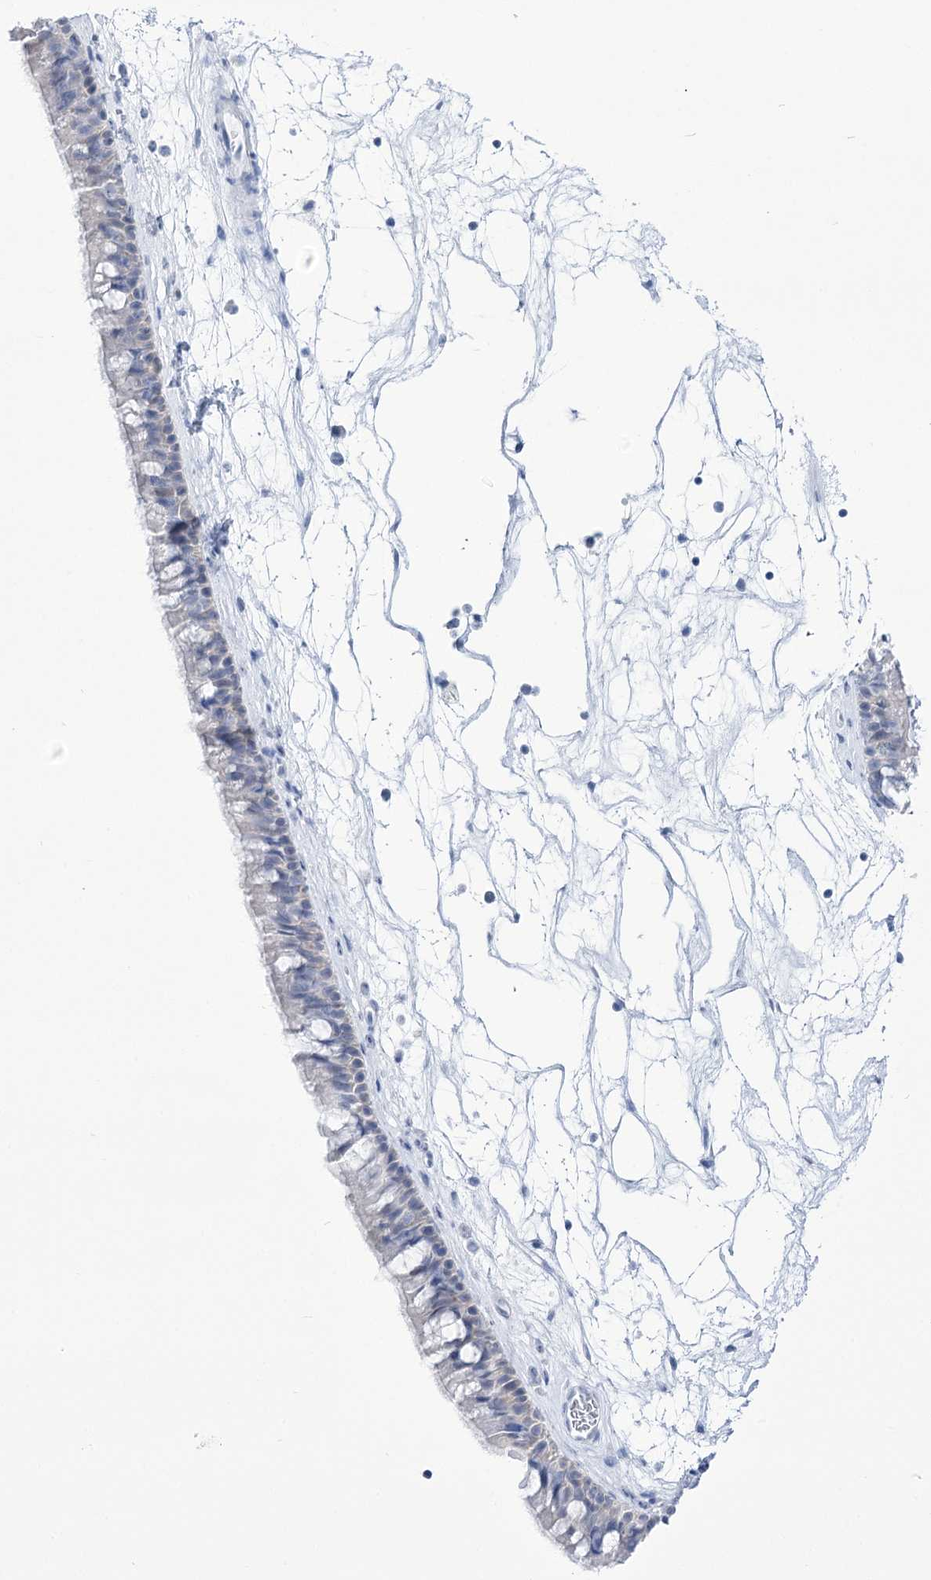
{"staining": {"intensity": "negative", "quantity": "none", "location": "none"}, "tissue": "nasopharynx", "cell_type": "Respiratory epithelial cells", "image_type": "normal", "snomed": [{"axis": "morphology", "description": "Normal tissue, NOS"}, {"axis": "topography", "description": "Nasopharynx"}], "caption": "An immunohistochemistry histopathology image of unremarkable nasopharynx is shown. There is no staining in respiratory epithelial cells of nasopharynx.", "gene": "UBA6", "patient": {"sex": "male", "age": 64}}